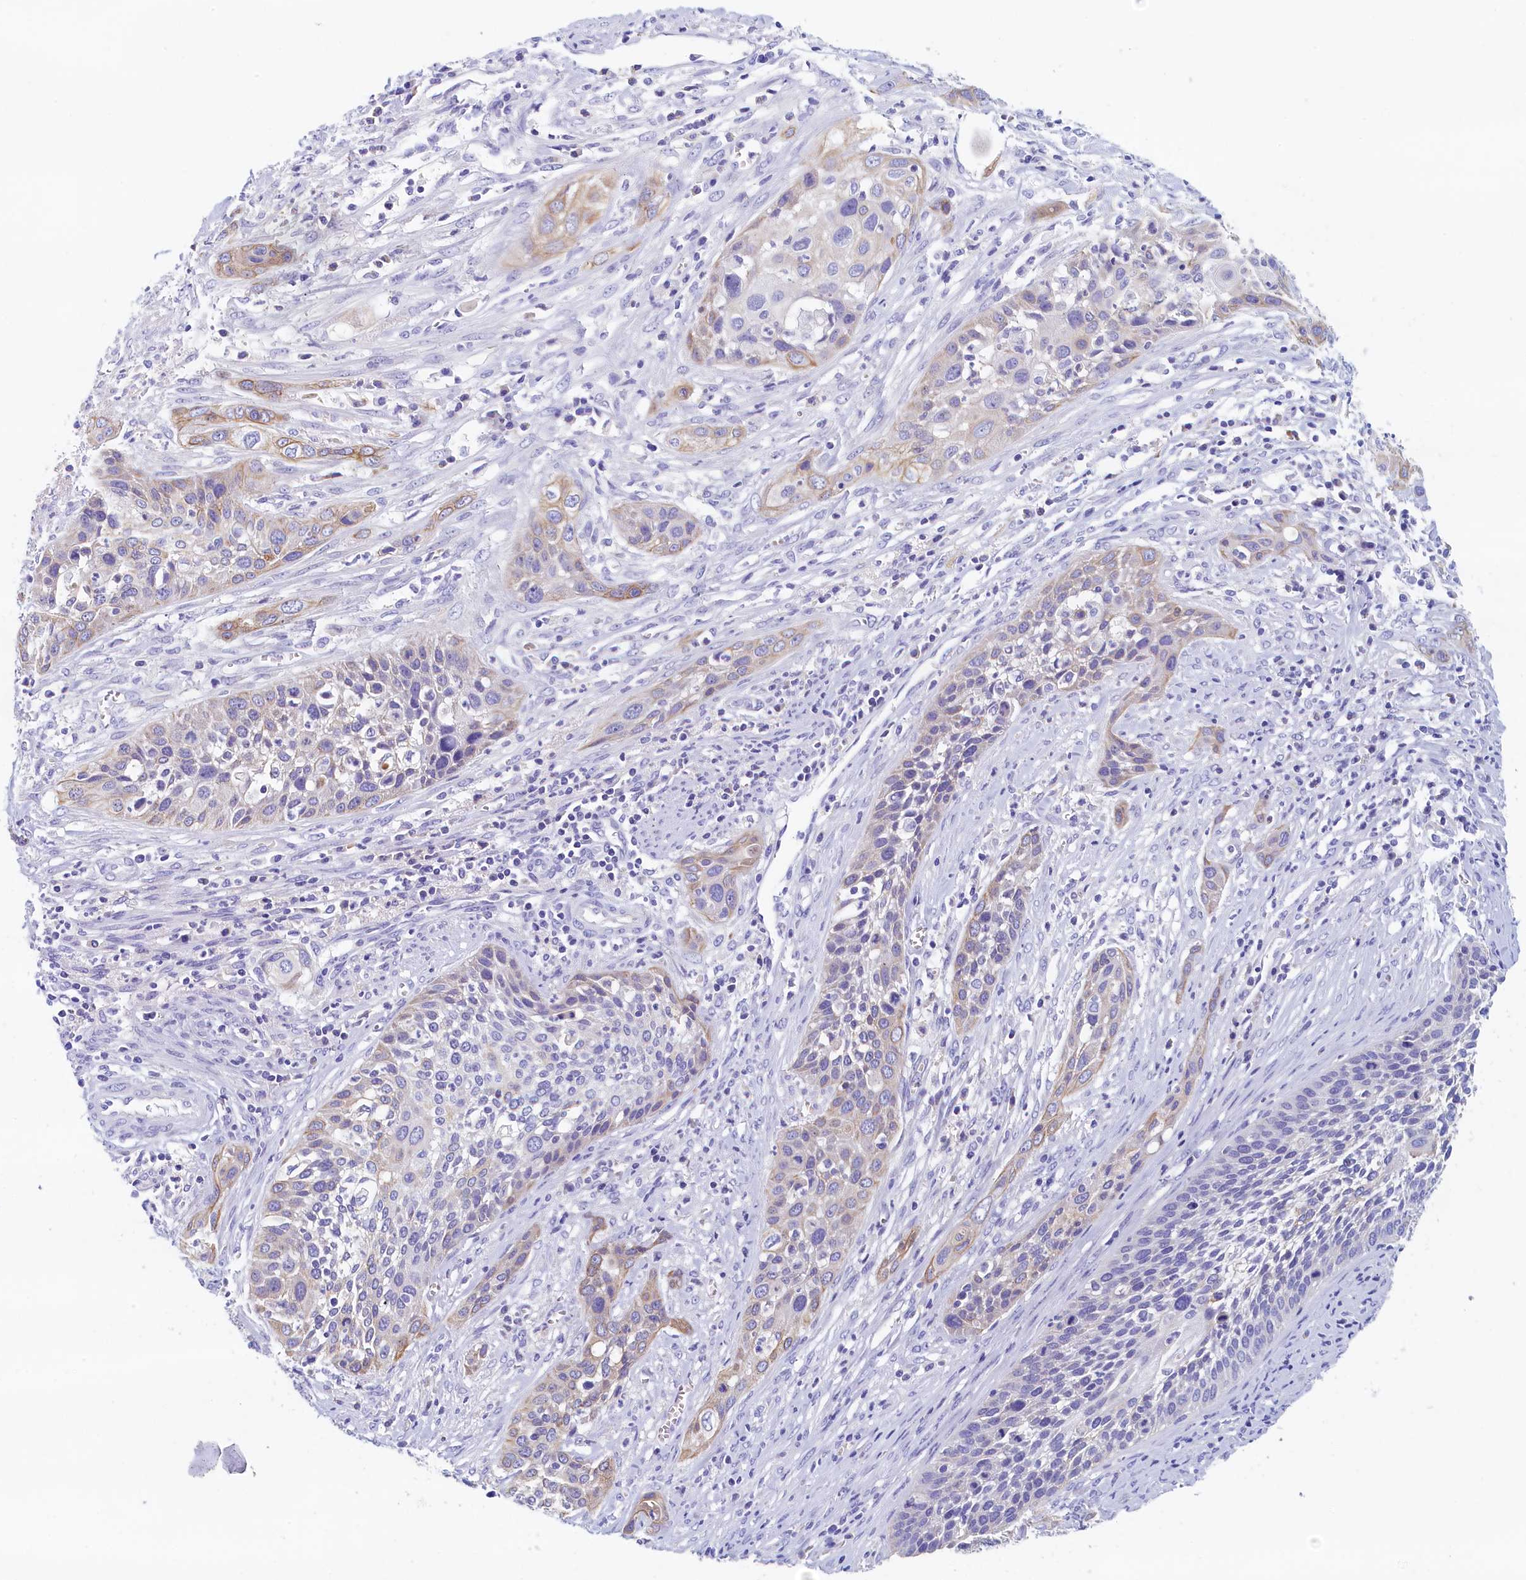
{"staining": {"intensity": "weak", "quantity": "<25%", "location": "cytoplasmic/membranous"}, "tissue": "cervical cancer", "cell_type": "Tumor cells", "image_type": "cancer", "snomed": [{"axis": "morphology", "description": "Squamous cell carcinoma, NOS"}, {"axis": "topography", "description": "Cervix"}], "caption": "DAB (3,3'-diaminobenzidine) immunohistochemical staining of human cervical cancer (squamous cell carcinoma) demonstrates no significant positivity in tumor cells.", "gene": "GUCA1C", "patient": {"sex": "female", "age": 34}}